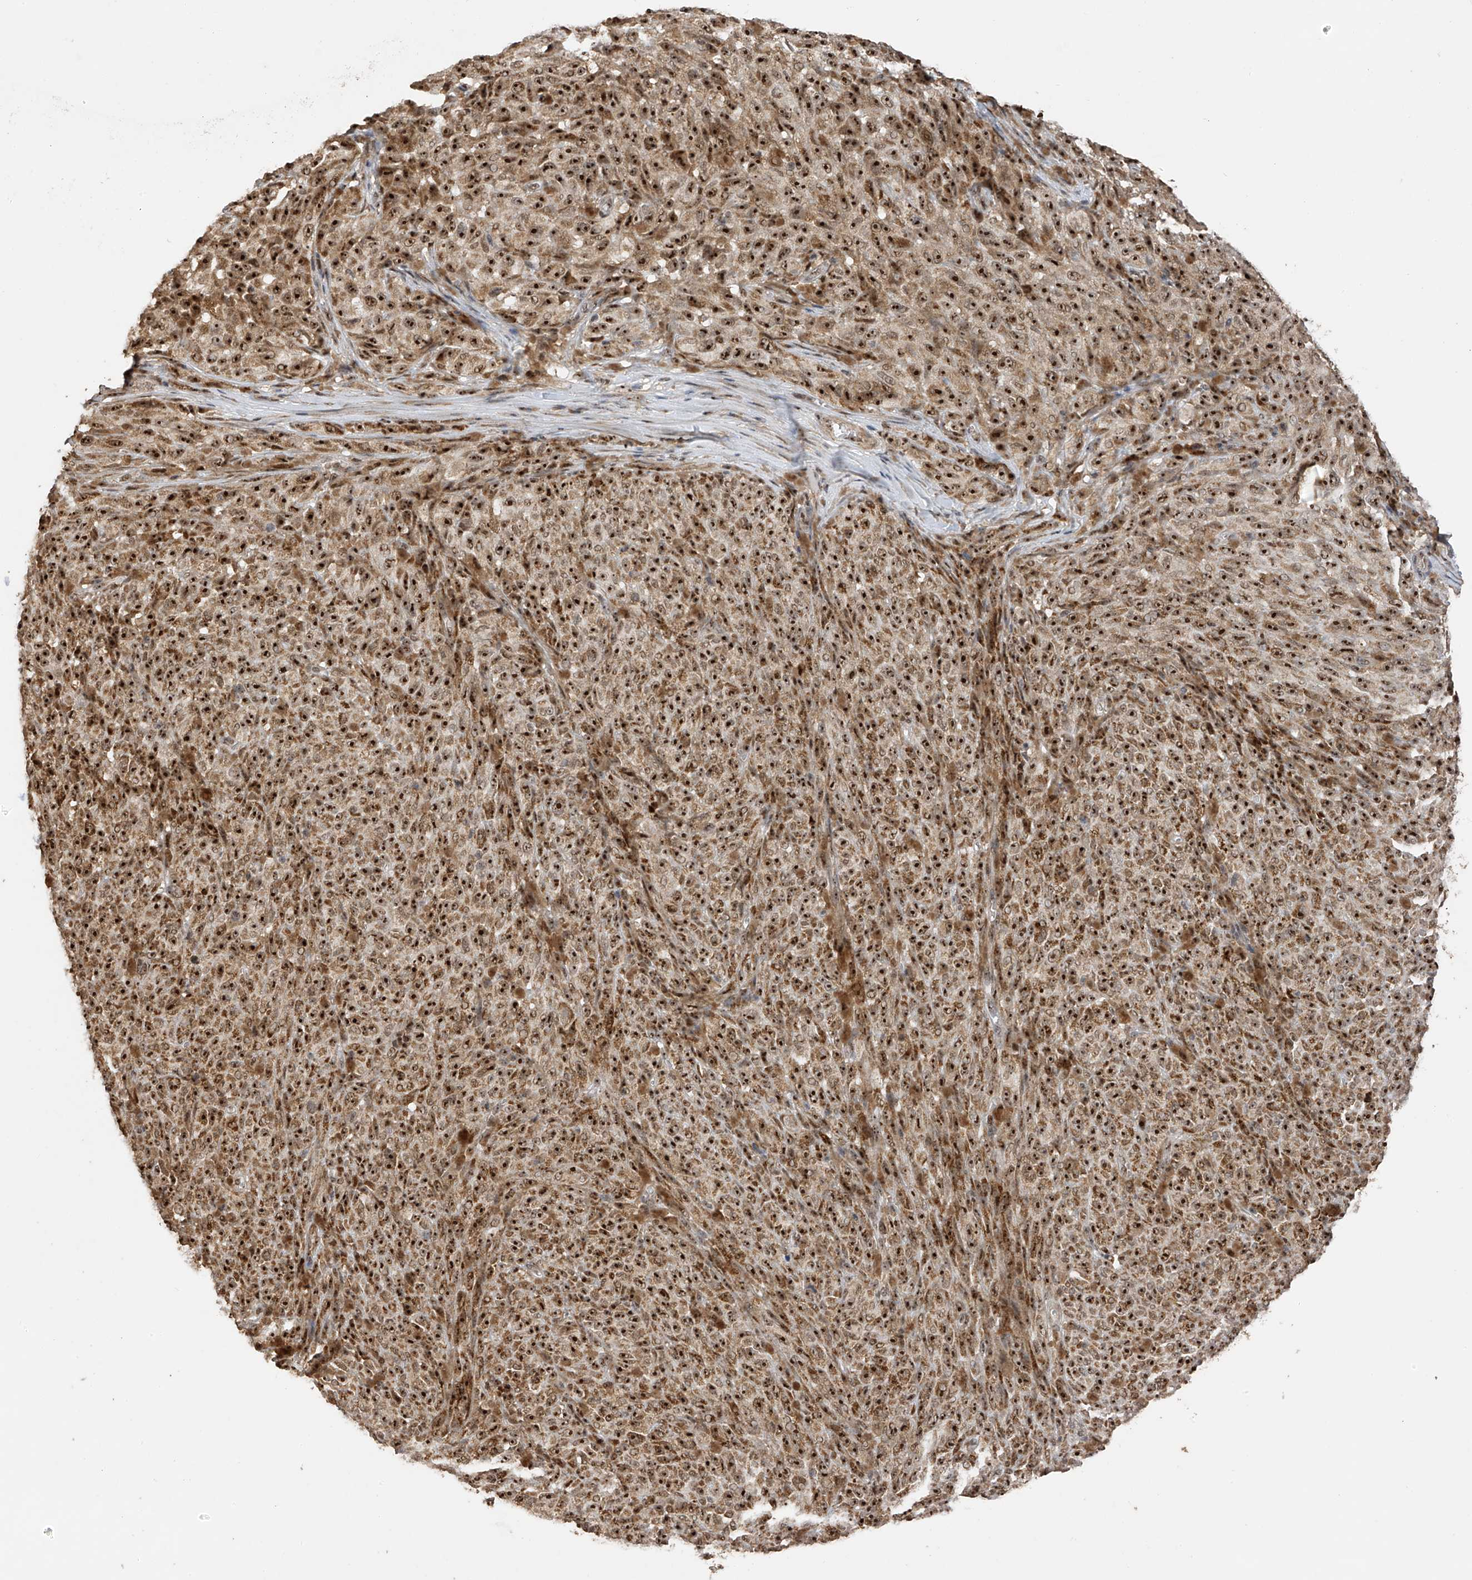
{"staining": {"intensity": "strong", "quantity": ">75%", "location": "cytoplasmic/membranous,nuclear"}, "tissue": "melanoma", "cell_type": "Tumor cells", "image_type": "cancer", "snomed": [{"axis": "morphology", "description": "Malignant melanoma, NOS"}, {"axis": "topography", "description": "Skin"}], "caption": "Approximately >75% of tumor cells in melanoma show strong cytoplasmic/membranous and nuclear protein staining as visualized by brown immunohistochemical staining.", "gene": "ERLEC1", "patient": {"sex": "female", "age": 82}}